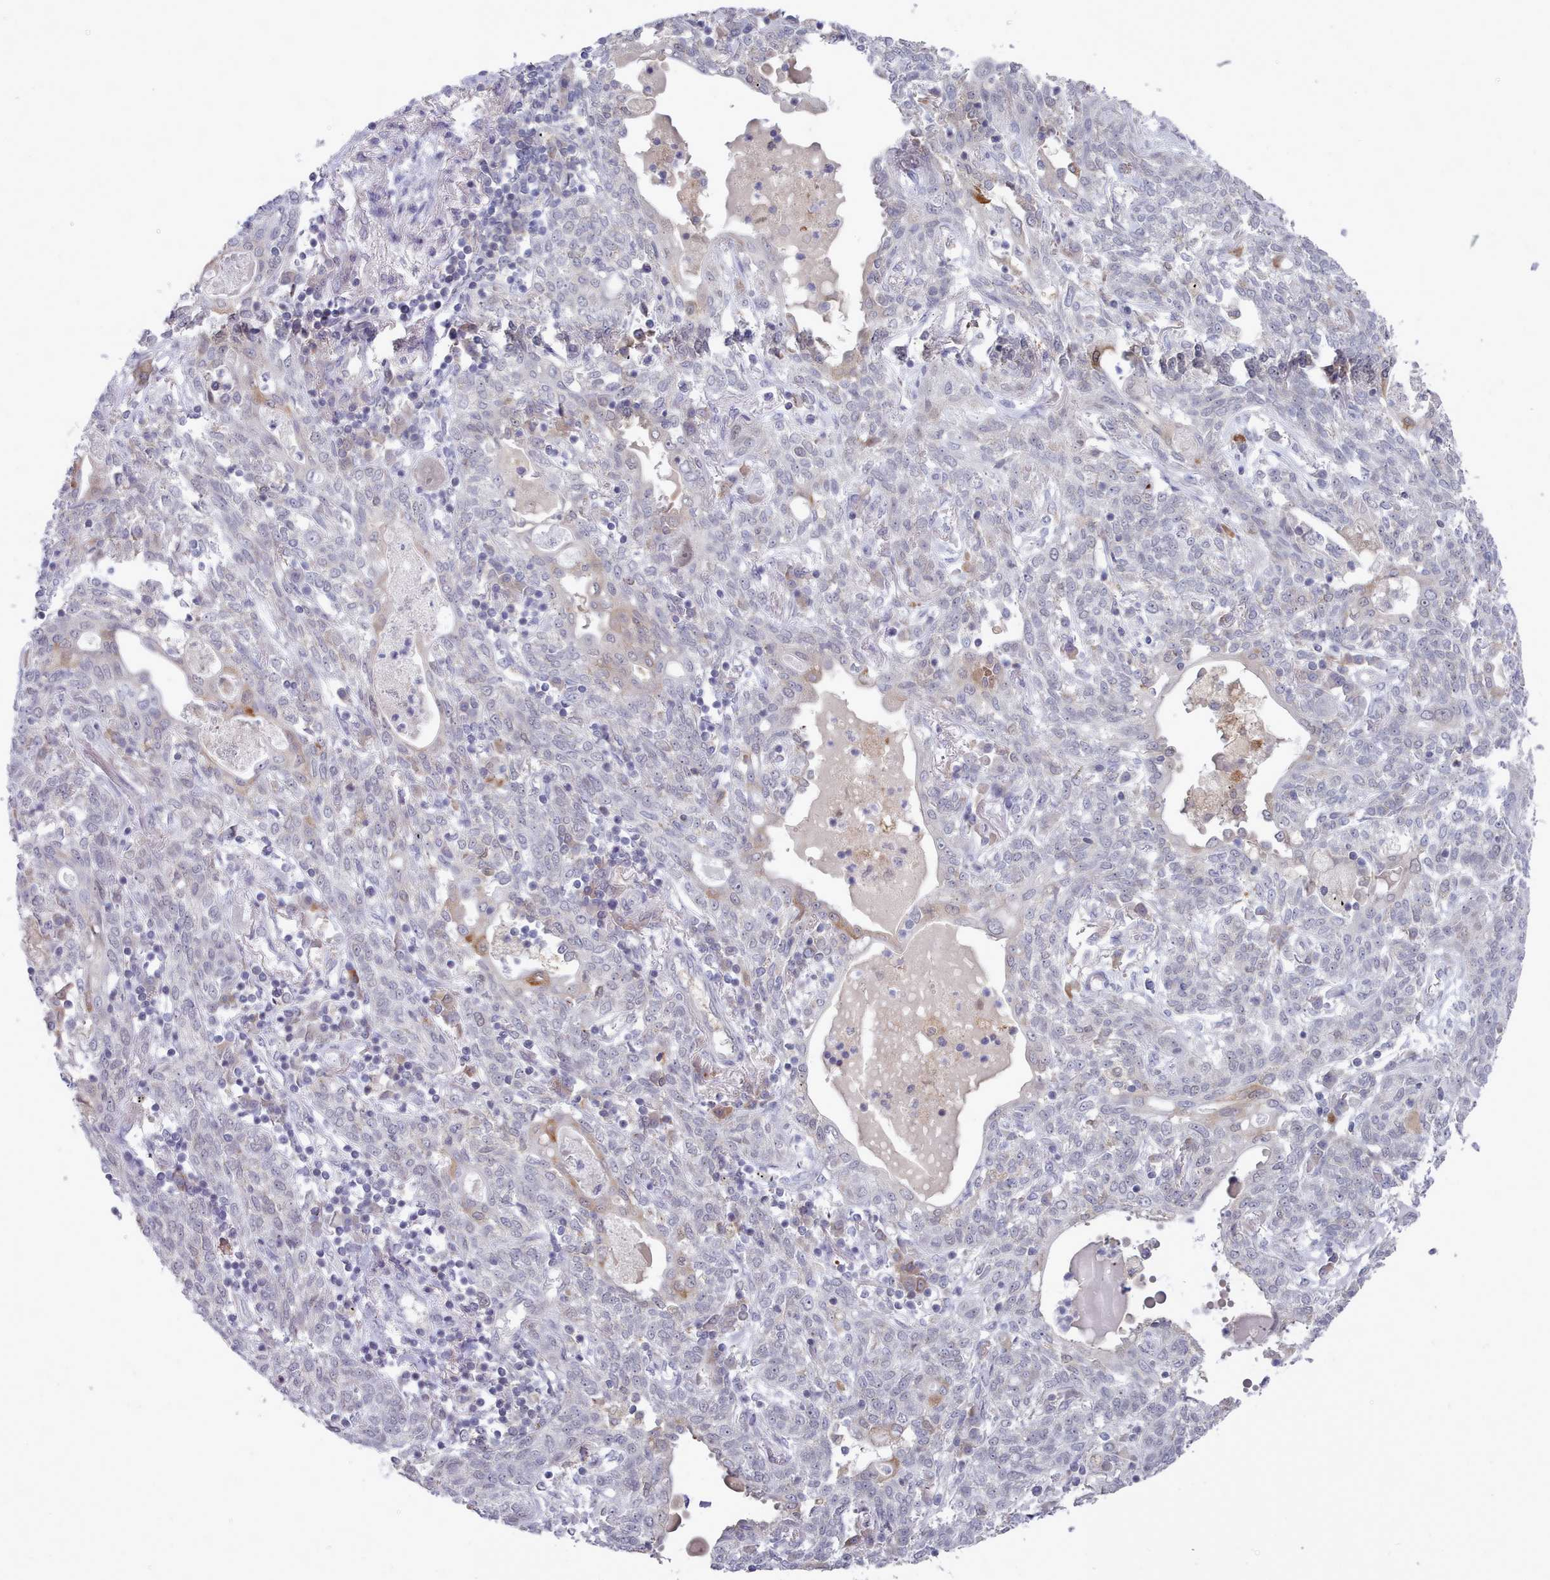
{"staining": {"intensity": "weak", "quantity": "<25%", "location": "nuclear"}, "tissue": "lung cancer", "cell_type": "Tumor cells", "image_type": "cancer", "snomed": [{"axis": "morphology", "description": "Squamous cell carcinoma, NOS"}, {"axis": "topography", "description": "Lung"}], "caption": "There is no significant expression in tumor cells of lung squamous cell carcinoma. (DAB (3,3'-diaminobenzidine) immunohistochemistry (IHC) visualized using brightfield microscopy, high magnification).", "gene": "GINS1", "patient": {"sex": "female", "age": 70}}